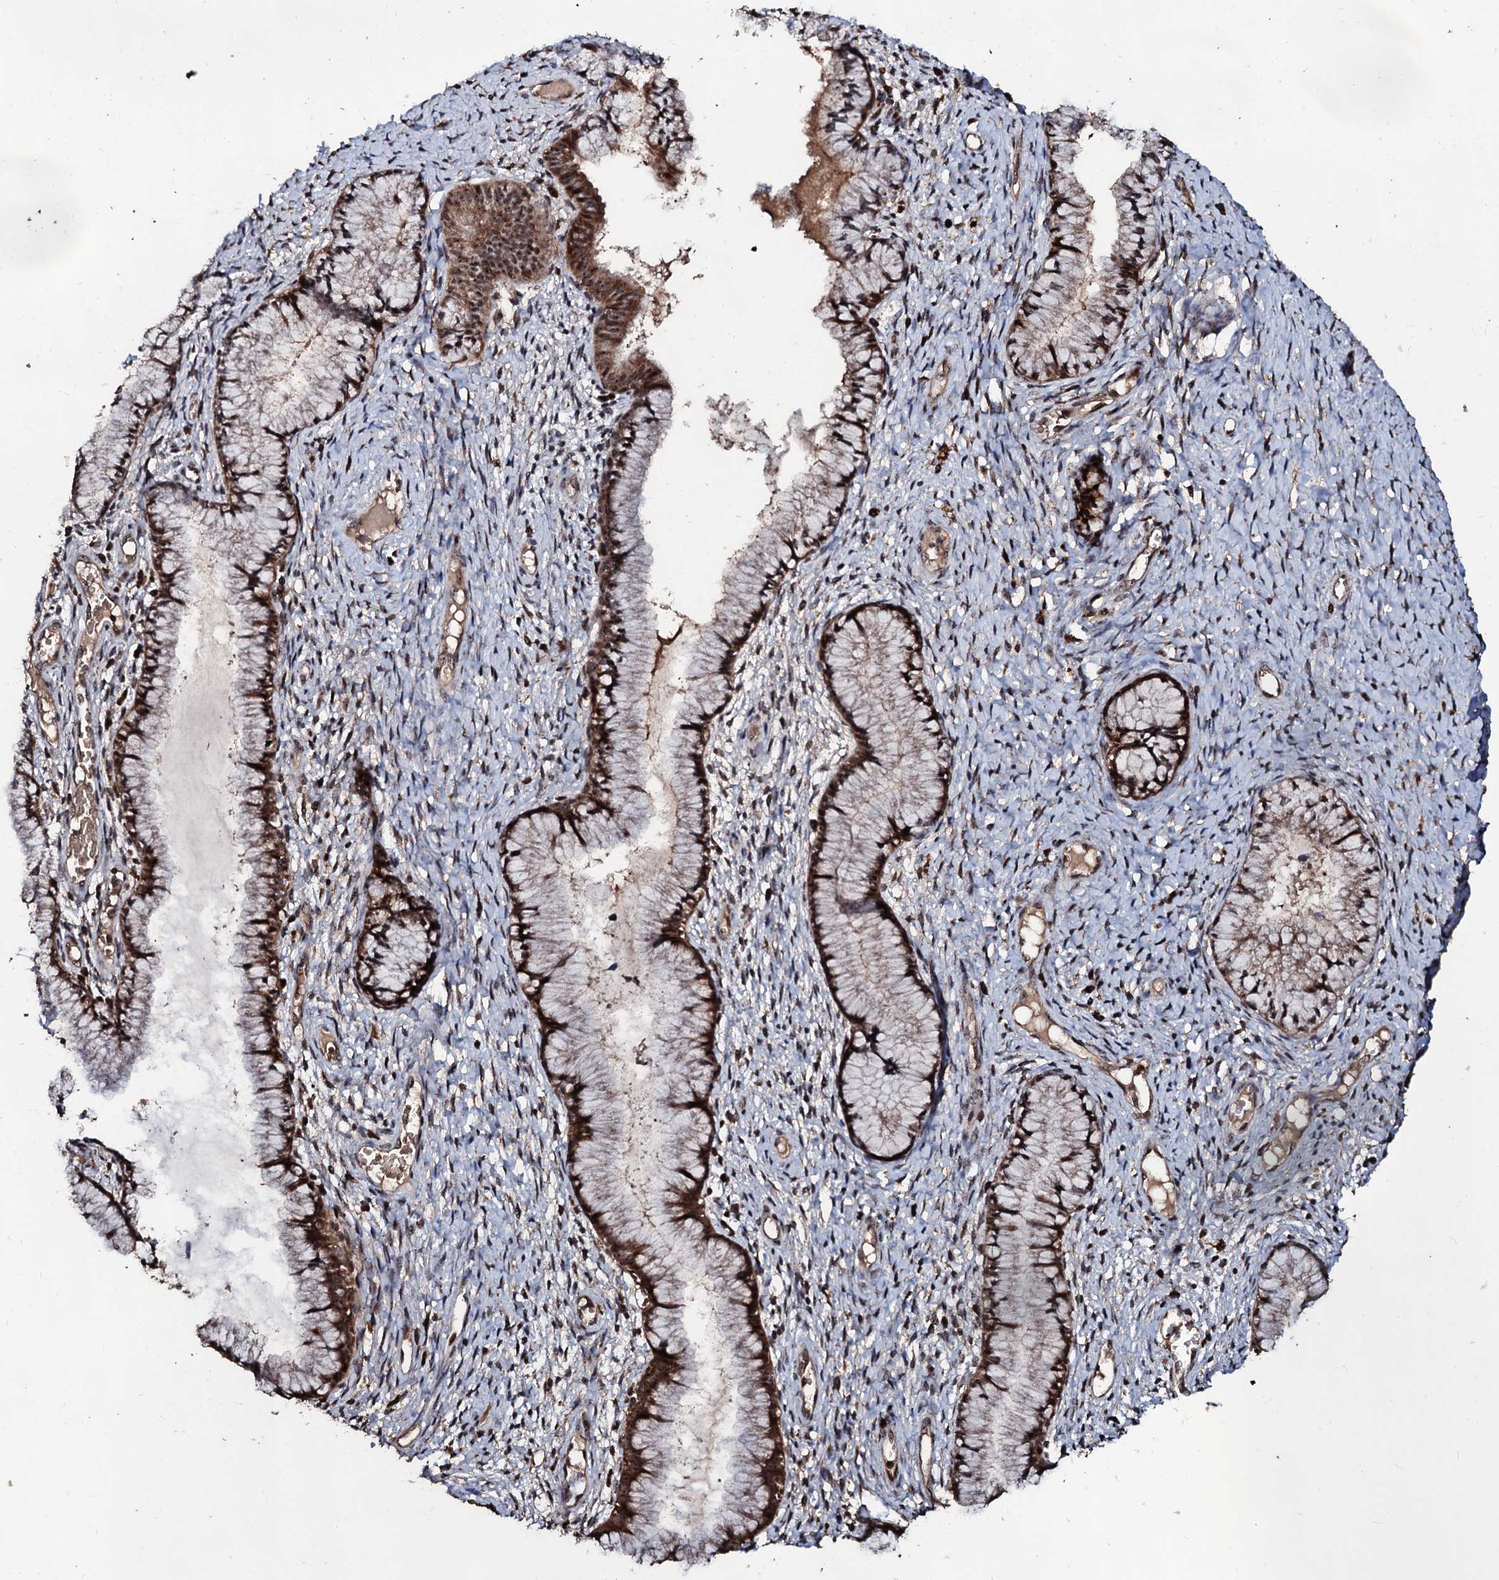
{"staining": {"intensity": "moderate", "quantity": ">75%", "location": "cytoplasmic/membranous,nuclear"}, "tissue": "cervix", "cell_type": "Glandular cells", "image_type": "normal", "snomed": [{"axis": "morphology", "description": "Normal tissue, NOS"}, {"axis": "topography", "description": "Cervix"}], "caption": "Immunohistochemical staining of benign cervix reveals >75% levels of moderate cytoplasmic/membranous,nuclear protein positivity in about >75% of glandular cells.", "gene": "SUPT7L", "patient": {"sex": "female", "age": 42}}